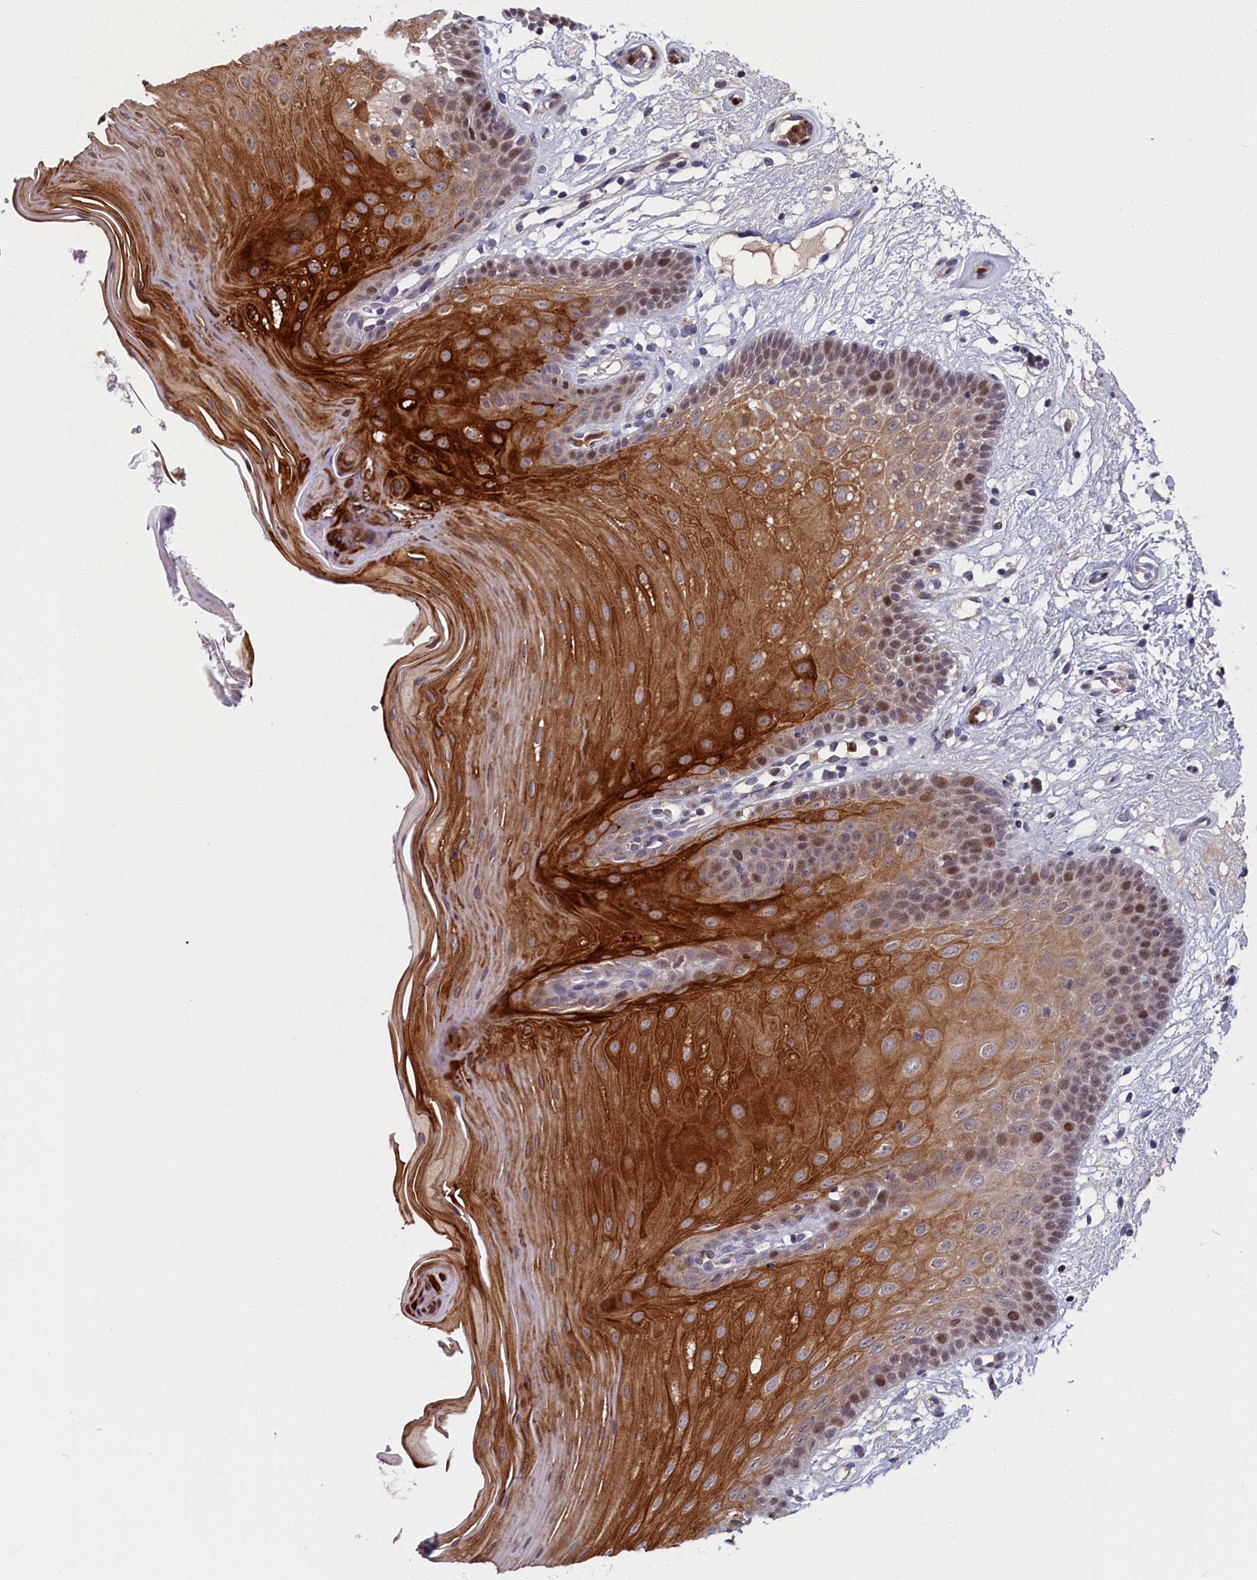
{"staining": {"intensity": "strong", "quantity": ">75%", "location": "cytoplasmic/membranous,nuclear"}, "tissue": "oral mucosa", "cell_type": "Squamous epithelial cells", "image_type": "normal", "snomed": [{"axis": "morphology", "description": "Normal tissue, NOS"}, {"axis": "morphology", "description": "Squamous cell carcinoma, NOS"}, {"axis": "topography", "description": "Skeletal muscle"}, {"axis": "topography", "description": "Oral tissue"}, {"axis": "topography", "description": "Head-Neck"}], "caption": "Immunohistochemical staining of benign oral mucosa displays >75% levels of strong cytoplasmic/membranous,nuclear protein staining in about >75% of squamous epithelial cells.", "gene": "LIG1", "patient": {"sex": "male", "age": 71}}